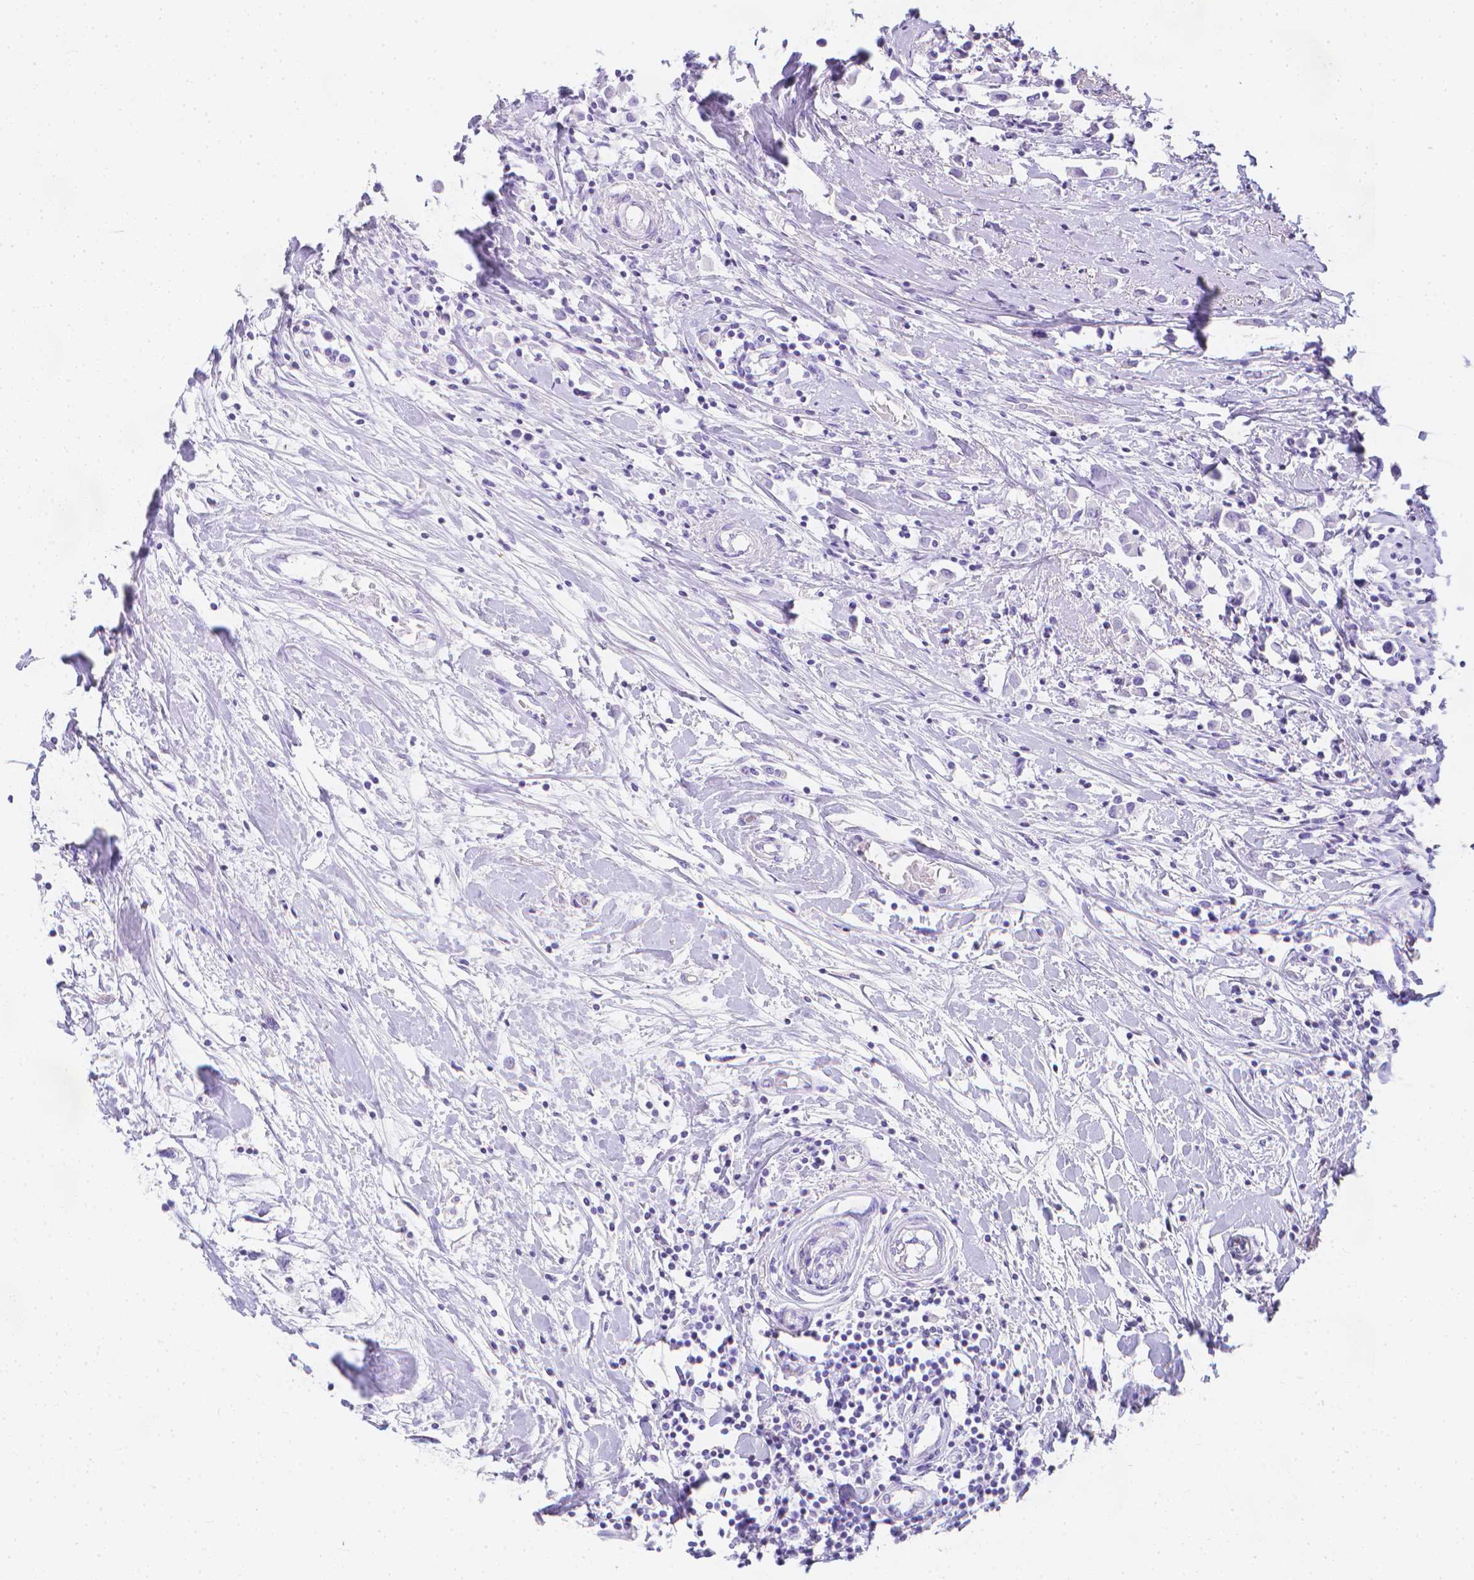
{"staining": {"intensity": "negative", "quantity": "none", "location": "none"}, "tissue": "breast cancer", "cell_type": "Tumor cells", "image_type": "cancer", "snomed": [{"axis": "morphology", "description": "Duct carcinoma"}, {"axis": "topography", "description": "Breast"}], "caption": "This is an immunohistochemistry micrograph of intraductal carcinoma (breast). There is no staining in tumor cells.", "gene": "LGALS4", "patient": {"sex": "female", "age": 61}}